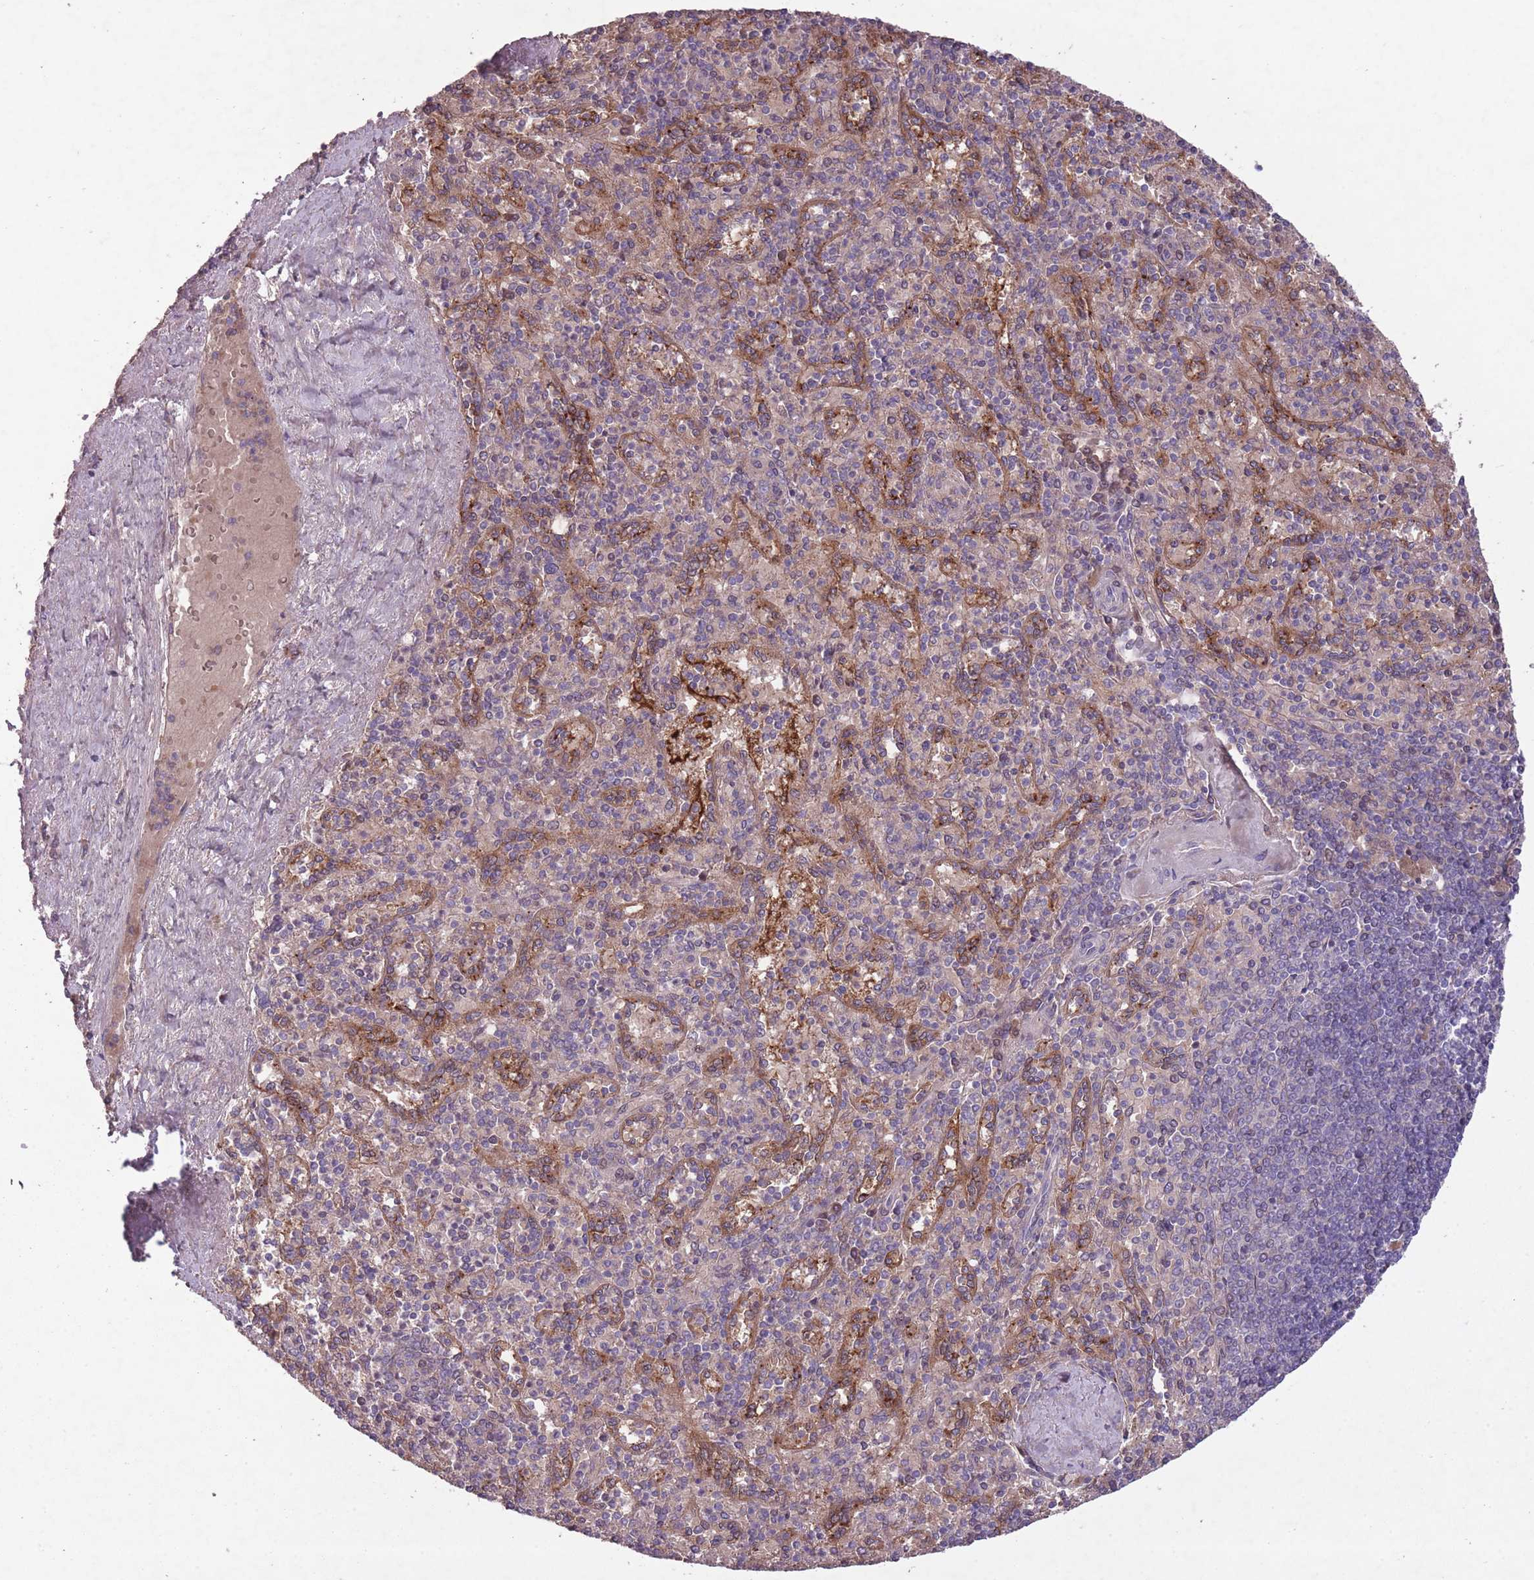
{"staining": {"intensity": "weak", "quantity": "<25%", "location": "cytoplasmic/membranous"}, "tissue": "spleen", "cell_type": "Cells in red pulp", "image_type": "normal", "snomed": [{"axis": "morphology", "description": "Normal tissue, NOS"}, {"axis": "topography", "description": "Spleen"}], "caption": "High magnification brightfield microscopy of benign spleen stained with DAB (3,3'-diaminobenzidine) (brown) and counterstained with hematoxylin (blue): cells in red pulp show no significant staining.", "gene": "OR2V1", "patient": {"sex": "male", "age": 82}}